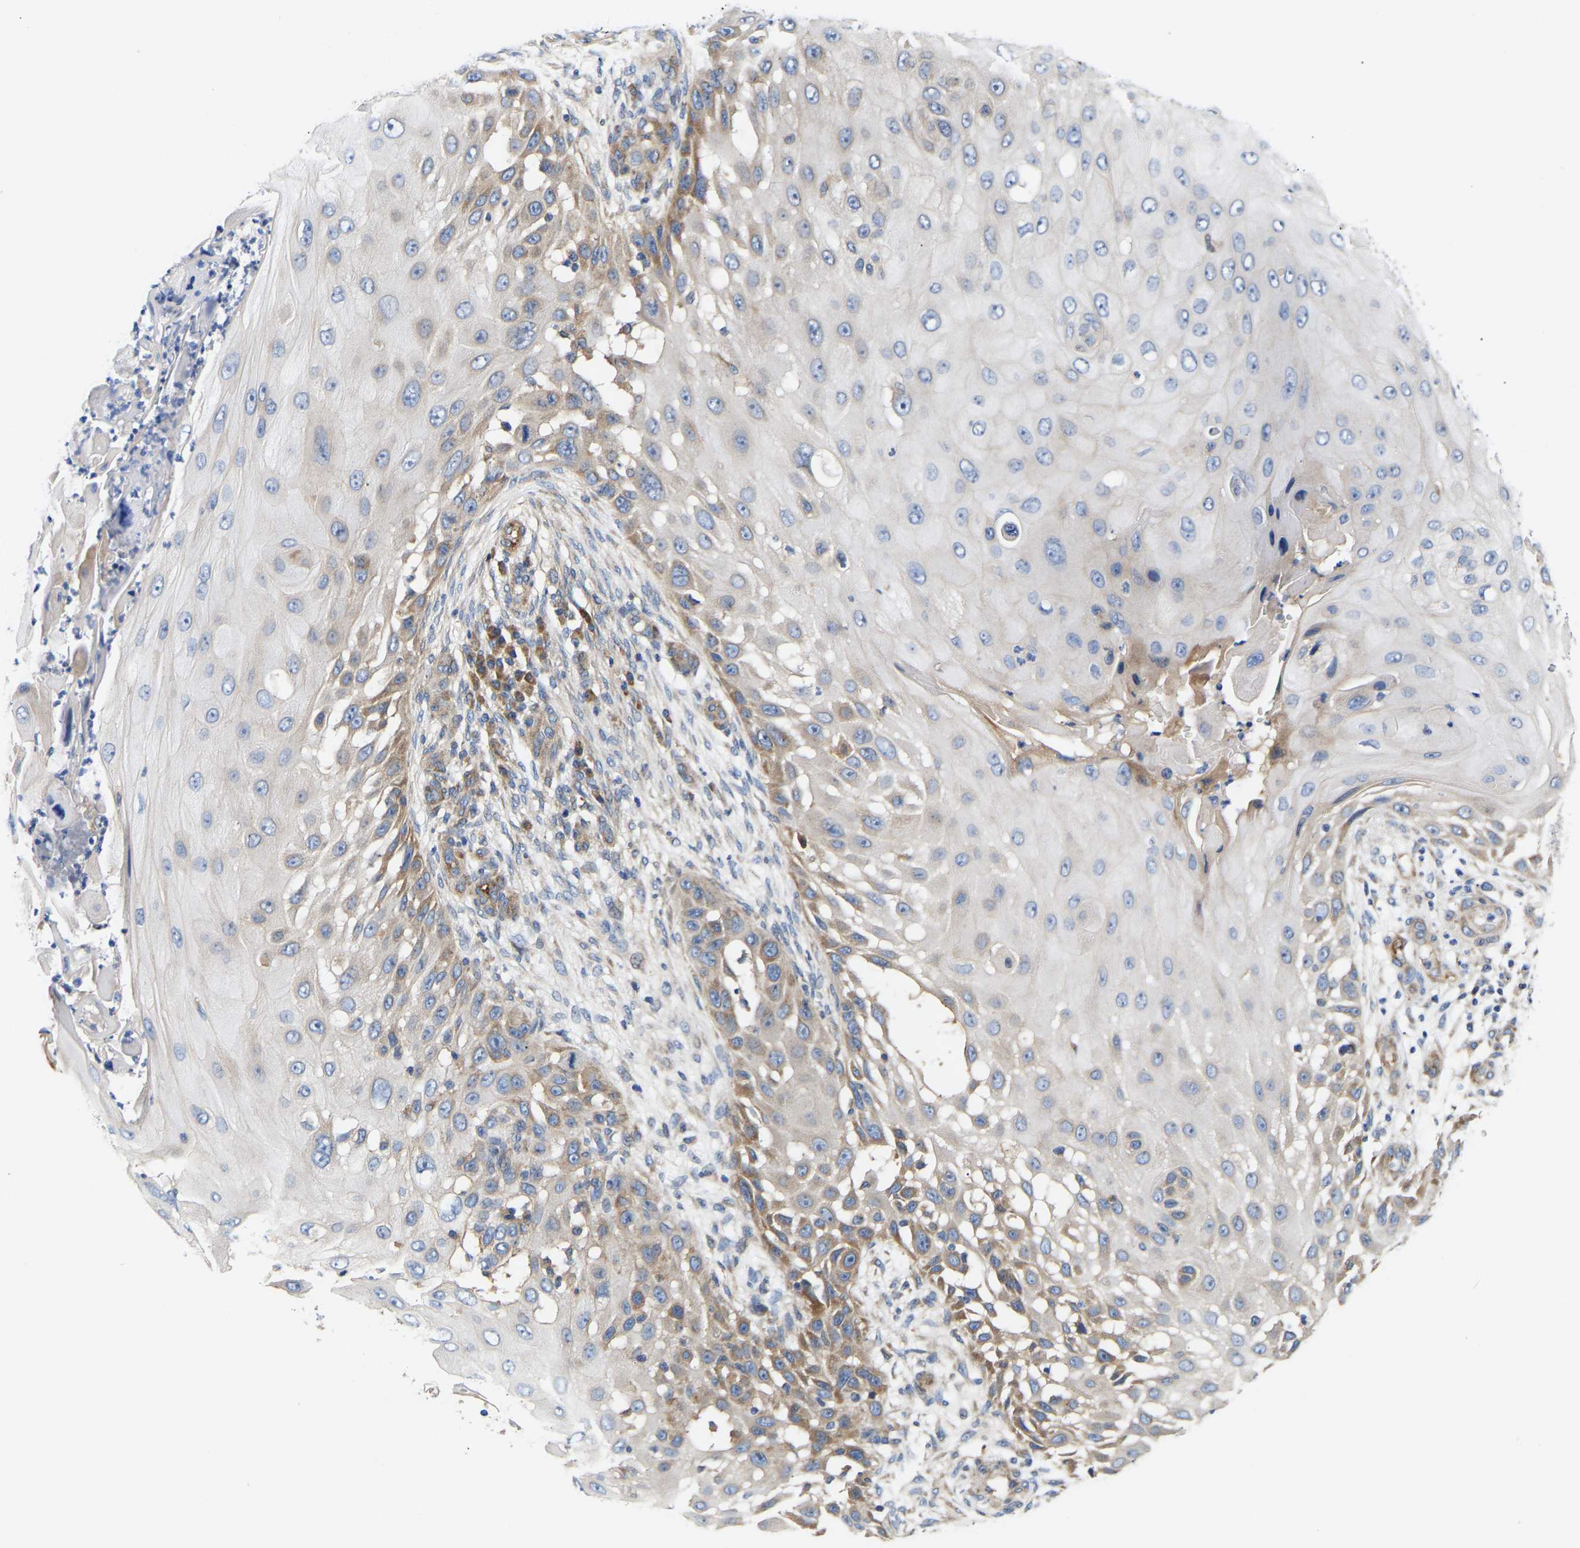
{"staining": {"intensity": "moderate", "quantity": "<25%", "location": "cytoplasmic/membranous"}, "tissue": "skin cancer", "cell_type": "Tumor cells", "image_type": "cancer", "snomed": [{"axis": "morphology", "description": "Squamous cell carcinoma, NOS"}, {"axis": "topography", "description": "Skin"}], "caption": "Approximately <25% of tumor cells in skin squamous cell carcinoma demonstrate moderate cytoplasmic/membranous protein staining as visualized by brown immunohistochemical staining.", "gene": "AIMP2", "patient": {"sex": "female", "age": 44}}